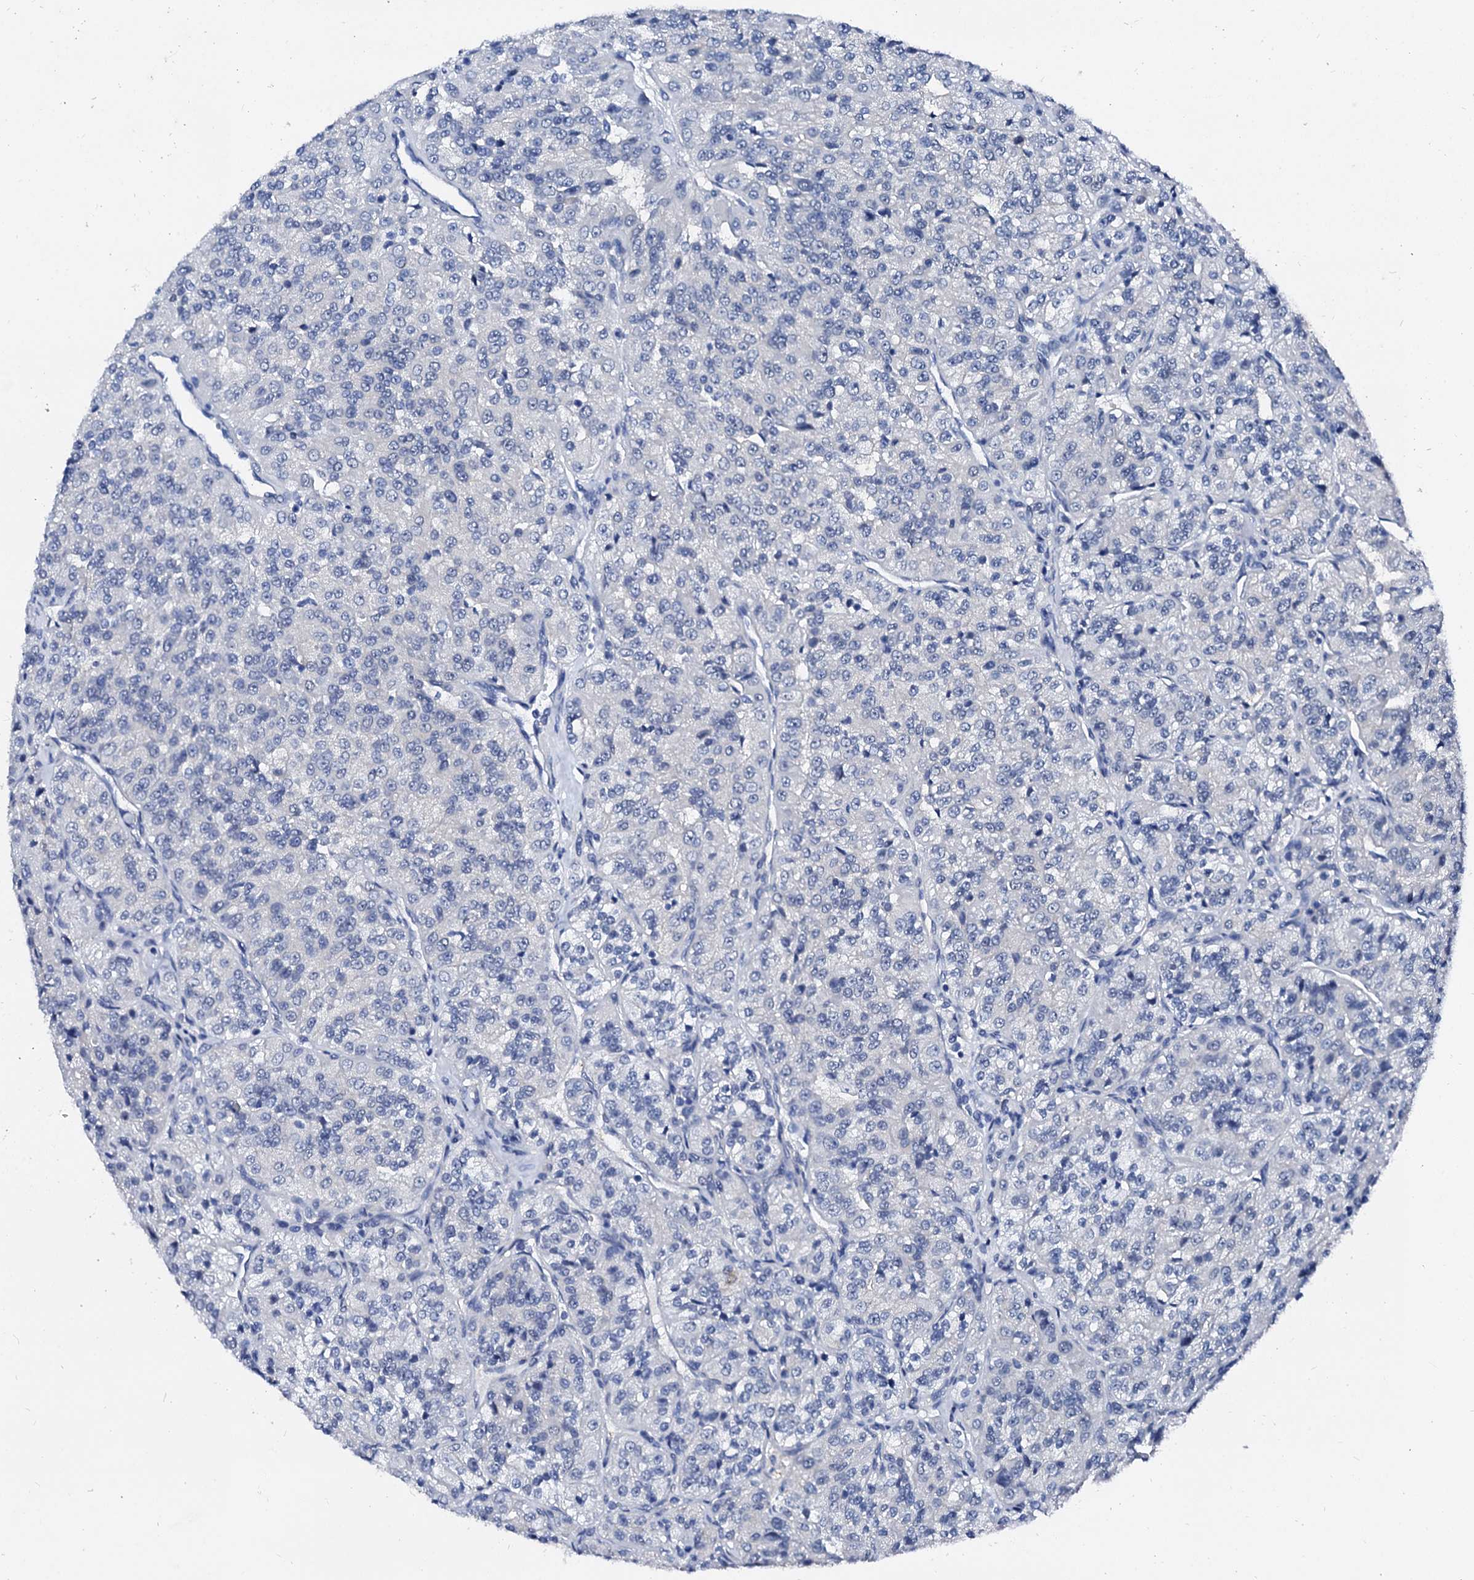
{"staining": {"intensity": "negative", "quantity": "none", "location": "none"}, "tissue": "renal cancer", "cell_type": "Tumor cells", "image_type": "cancer", "snomed": [{"axis": "morphology", "description": "Adenocarcinoma, NOS"}, {"axis": "topography", "description": "Kidney"}], "caption": "This is a histopathology image of immunohistochemistry (IHC) staining of renal cancer, which shows no staining in tumor cells.", "gene": "CSN2", "patient": {"sex": "female", "age": 63}}